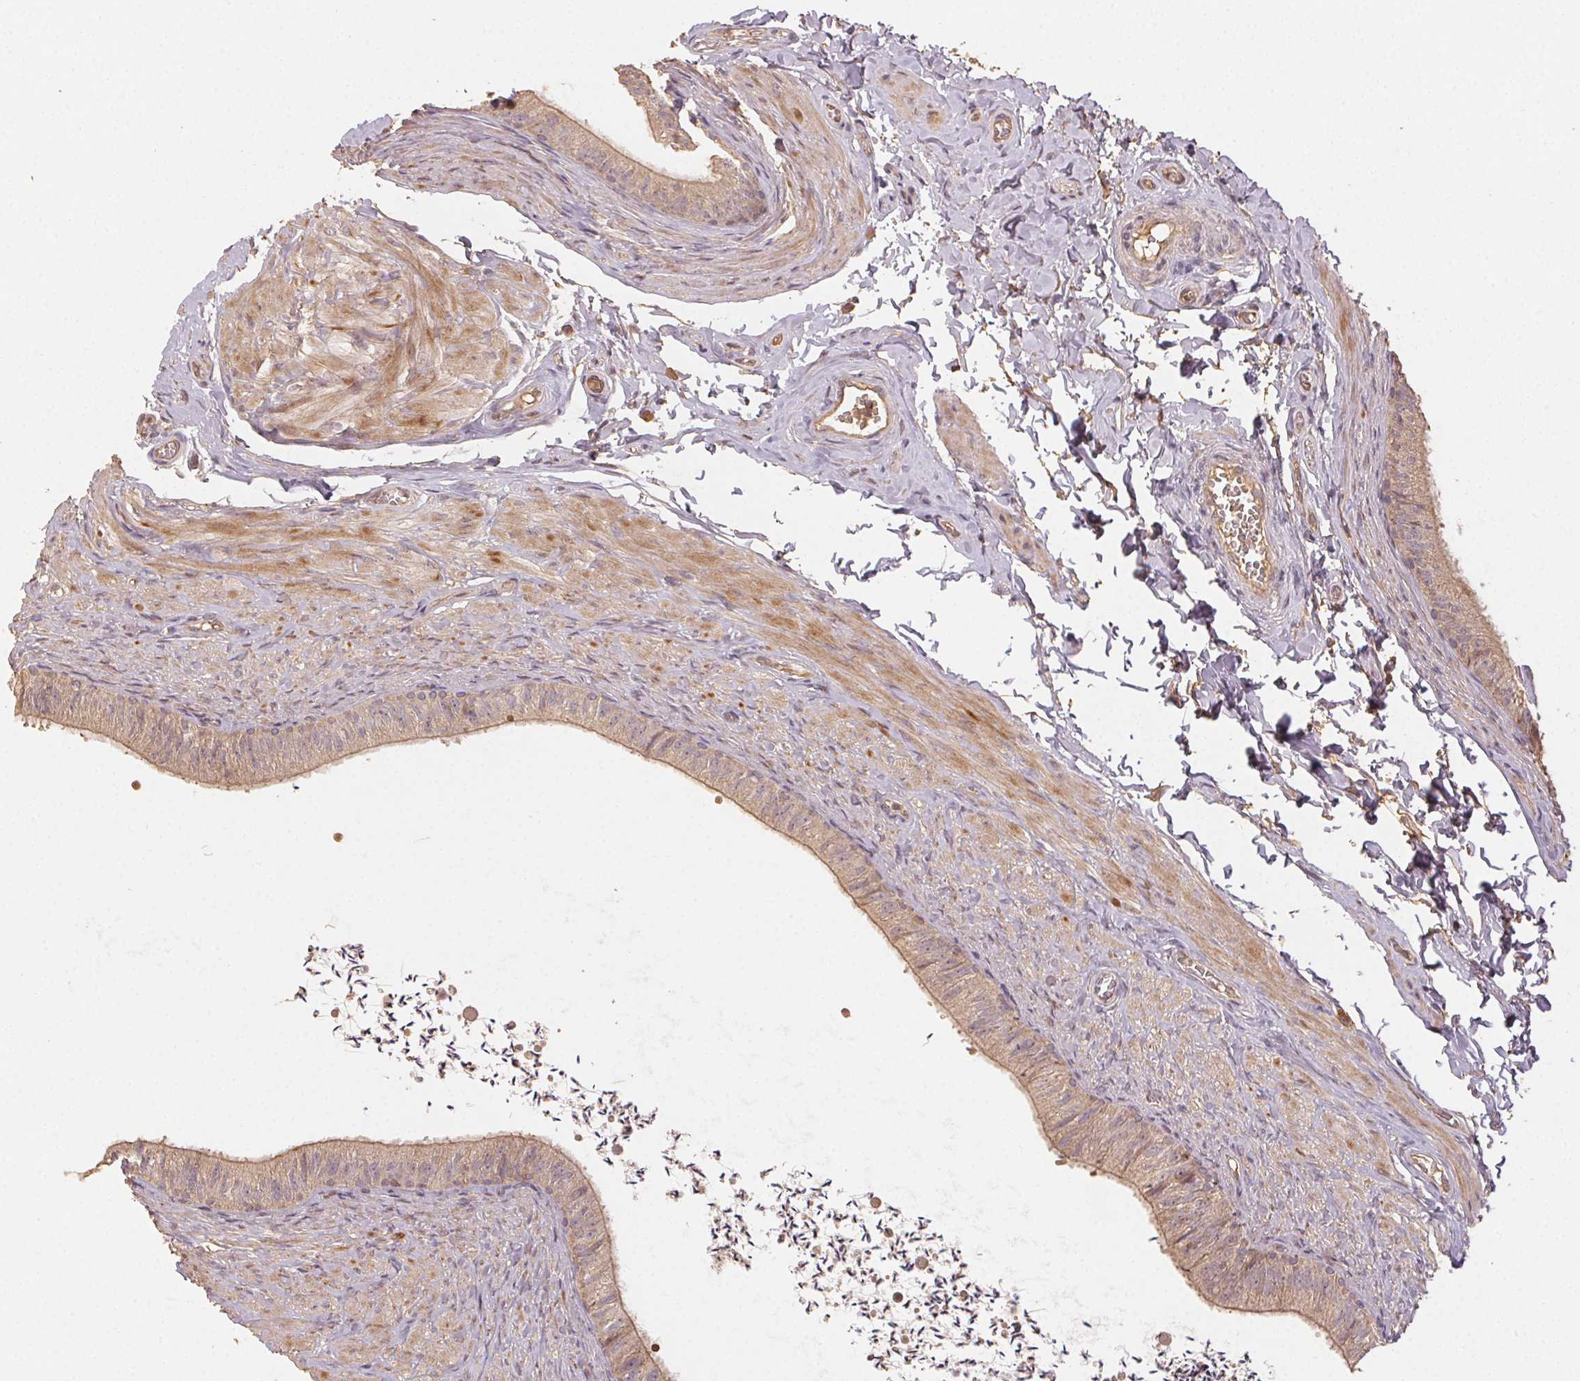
{"staining": {"intensity": "moderate", "quantity": ">75%", "location": "cytoplasmic/membranous"}, "tissue": "epididymis", "cell_type": "Glandular cells", "image_type": "normal", "snomed": [{"axis": "morphology", "description": "Normal tissue, NOS"}, {"axis": "topography", "description": "Epididymis, spermatic cord, NOS"}, {"axis": "topography", "description": "Epididymis"}, {"axis": "topography", "description": "Peripheral nerve tissue"}], "caption": "Glandular cells show moderate cytoplasmic/membranous staining in about >75% of cells in normal epididymis.", "gene": "RALA", "patient": {"sex": "male", "age": 29}}